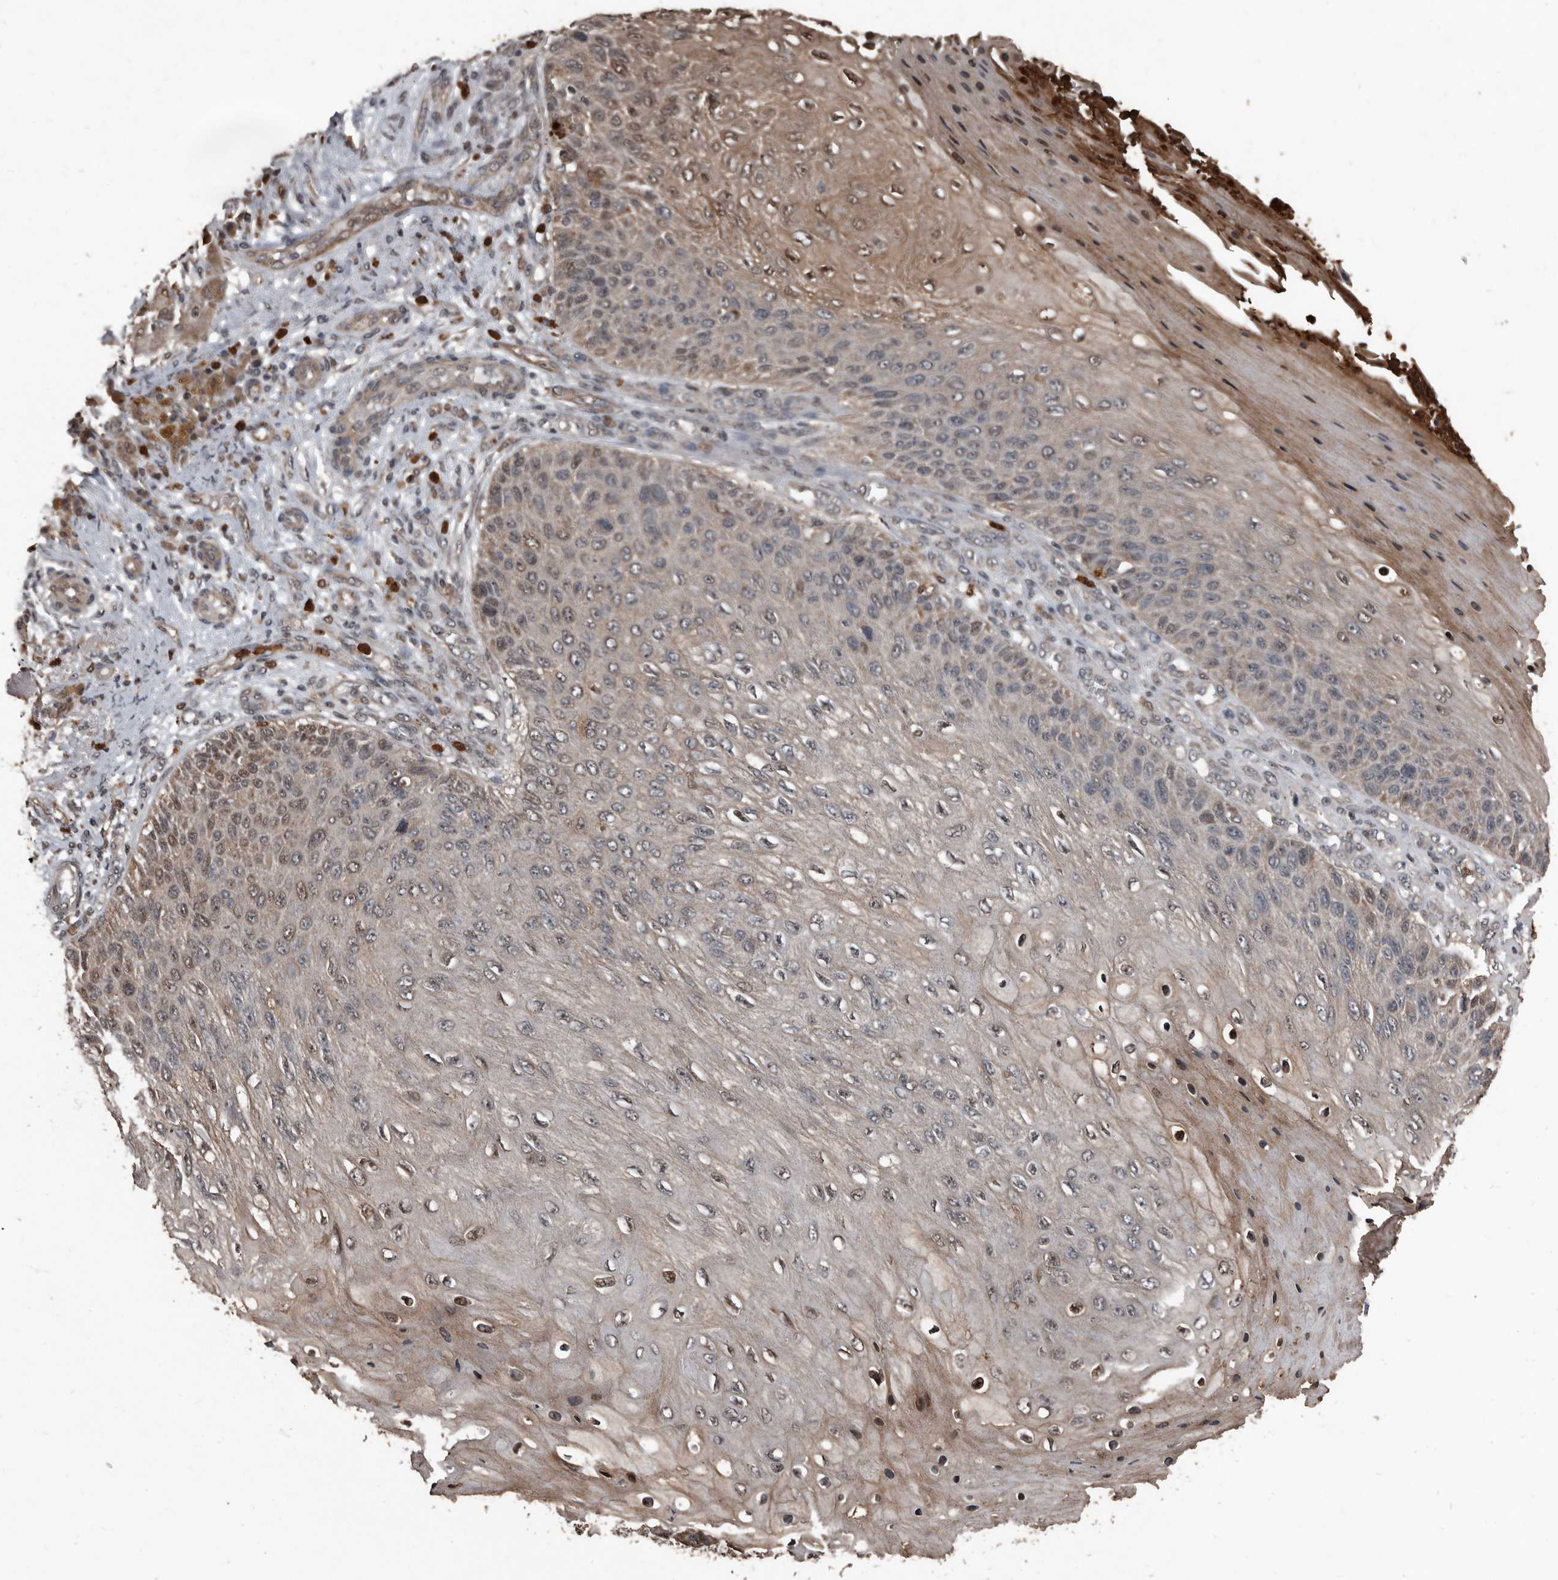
{"staining": {"intensity": "moderate", "quantity": "<25%", "location": "cytoplasmic/membranous,nuclear"}, "tissue": "skin cancer", "cell_type": "Tumor cells", "image_type": "cancer", "snomed": [{"axis": "morphology", "description": "Squamous cell carcinoma, NOS"}, {"axis": "topography", "description": "Skin"}], "caption": "DAB (3,3'-diaminobenzidine) immunohistochemical staining of human squamous cell carcinoma (skin) demonstrates moderate cytoplasmic/membranous and nuclear protein expression in about <25% of tumor cells.", "gene": "FSBP", "patient": {"sex": "female", "age": 88}}